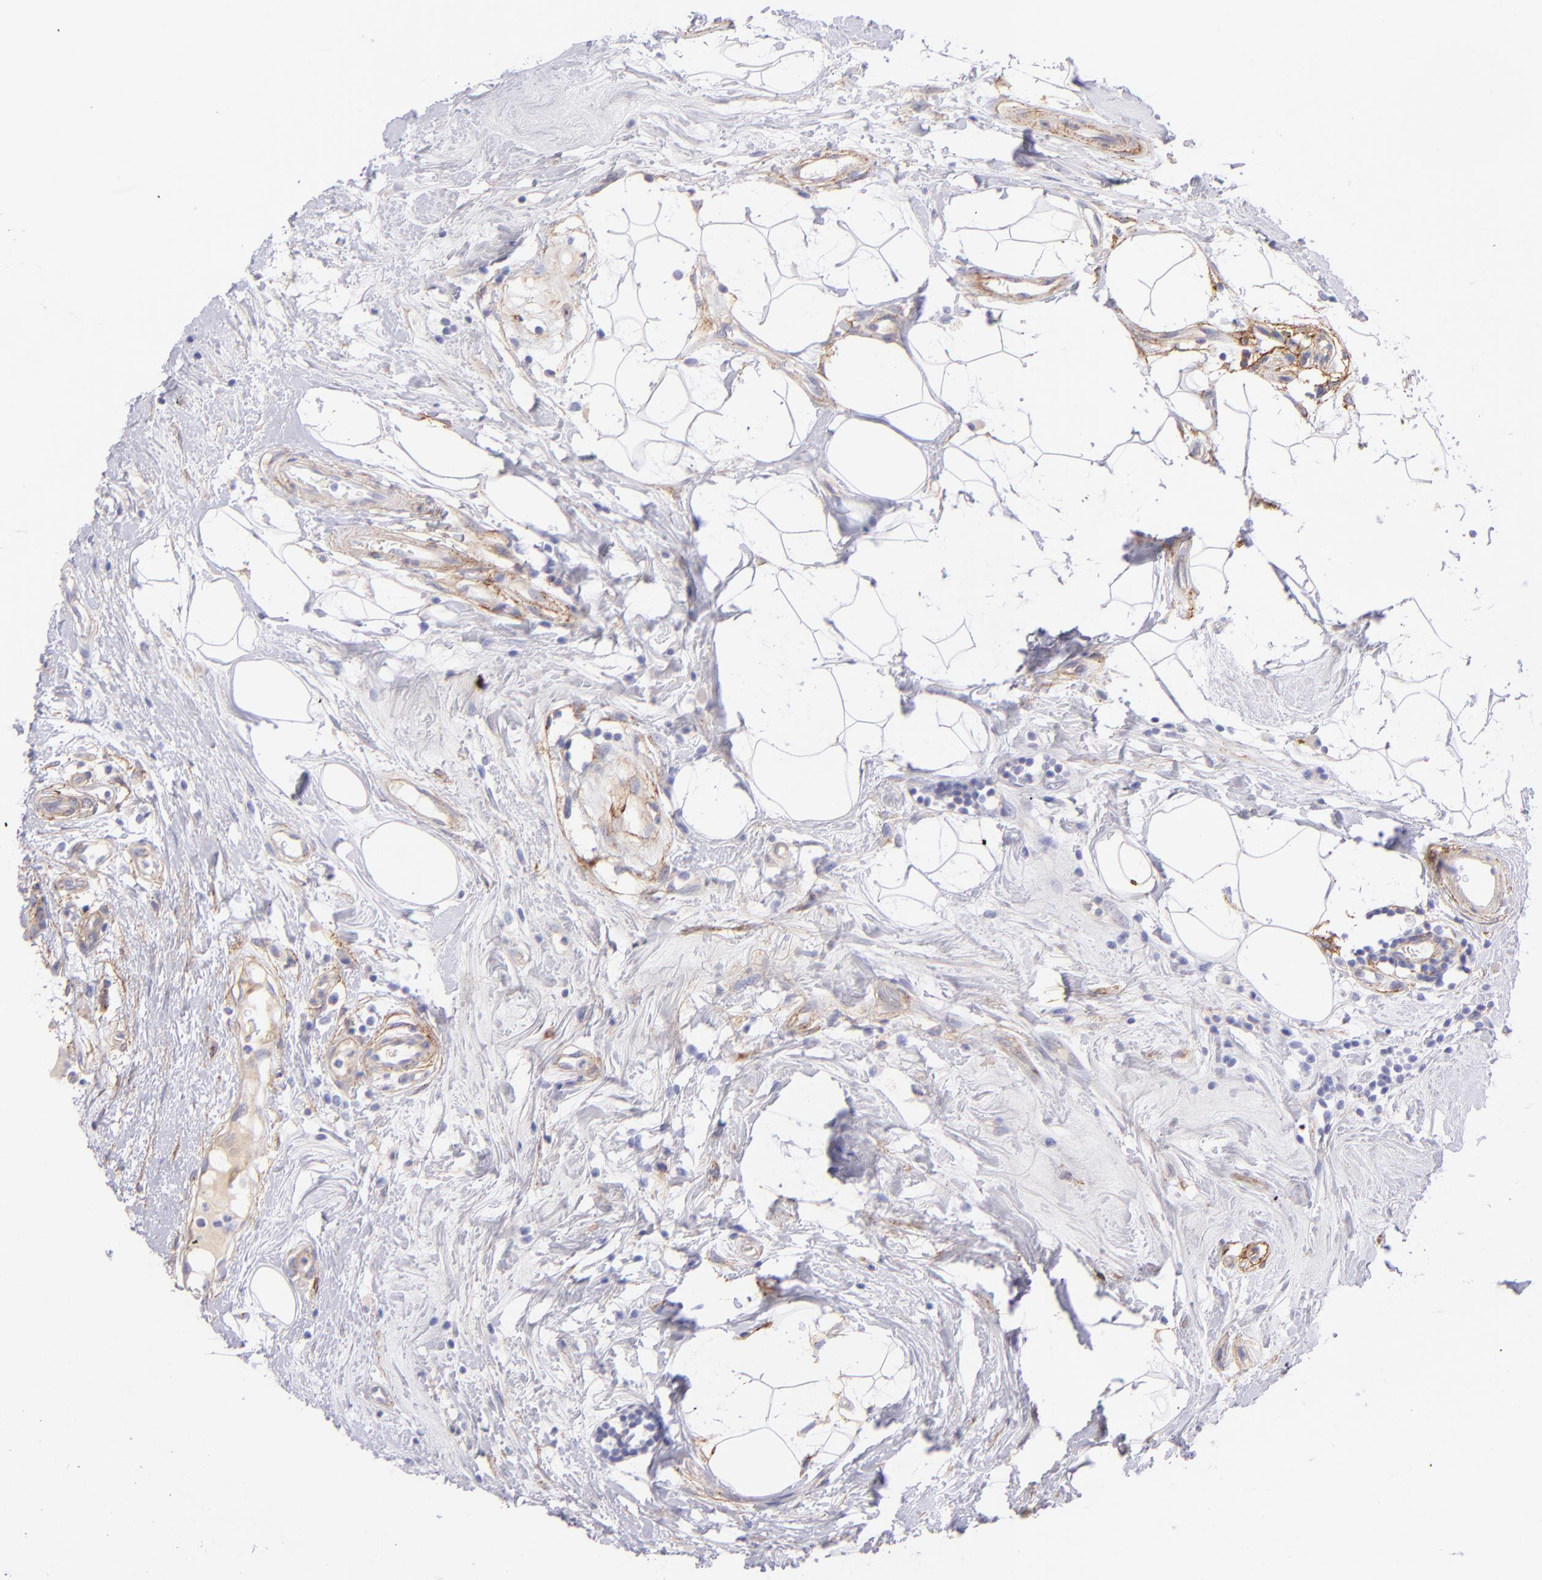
{"staining": {"intensity": "negative", "quantity": "none", "location": "none"}, "tissue": "breast cancer", "cell_type": "Tumor cells", "image_type": "cancer", "snomed": [{"axis": "morphology", "description": "Duct carcinoma"}, {"axis": "topography", "description": "Breast"}], "caption": "Breast infiltrating ductal carcinoma stained for a protein using immunohistochemistry reveals no expression tumor cells.", "gene": "CD81", "patient": {"sex": "female", "age": 40}}